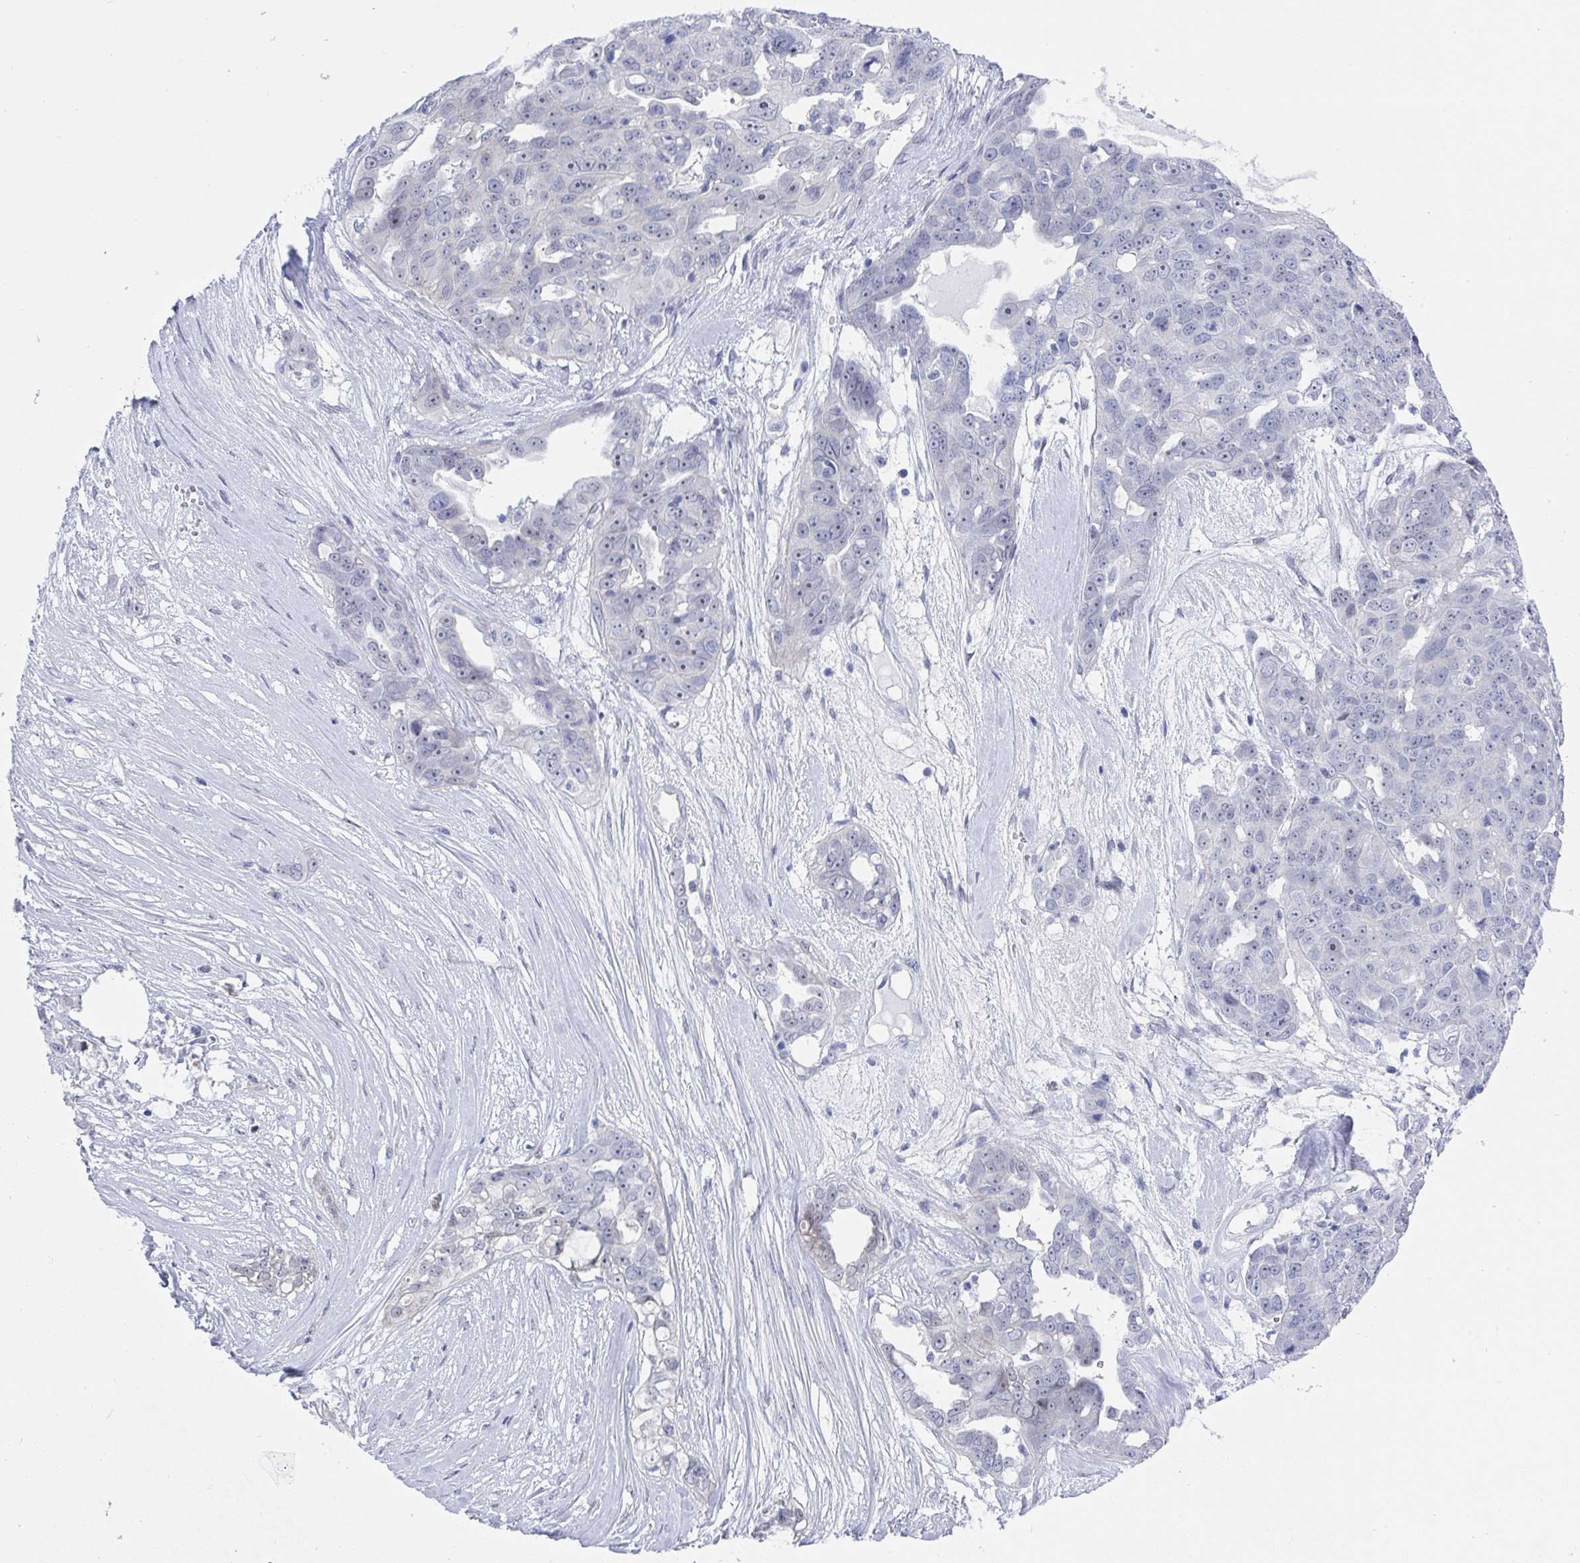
{"staining": {"intensity": "negative", "quantity": "none", "location": "none"}, "tissue": "ovarian cancer", "cell_type": "Tumor cells", "image_type": "cancer", "snomed": [{"axis": "morphology", "description": "Carcinoma, endometroid"}, {"axis": "topography", "description": "Ovary"}], "caption": "IHC of human ovarian cancer exhibits no expression in tumor cells.", "gene": "MFSD4A", "patient": {"sex": "female", "age": 70}}